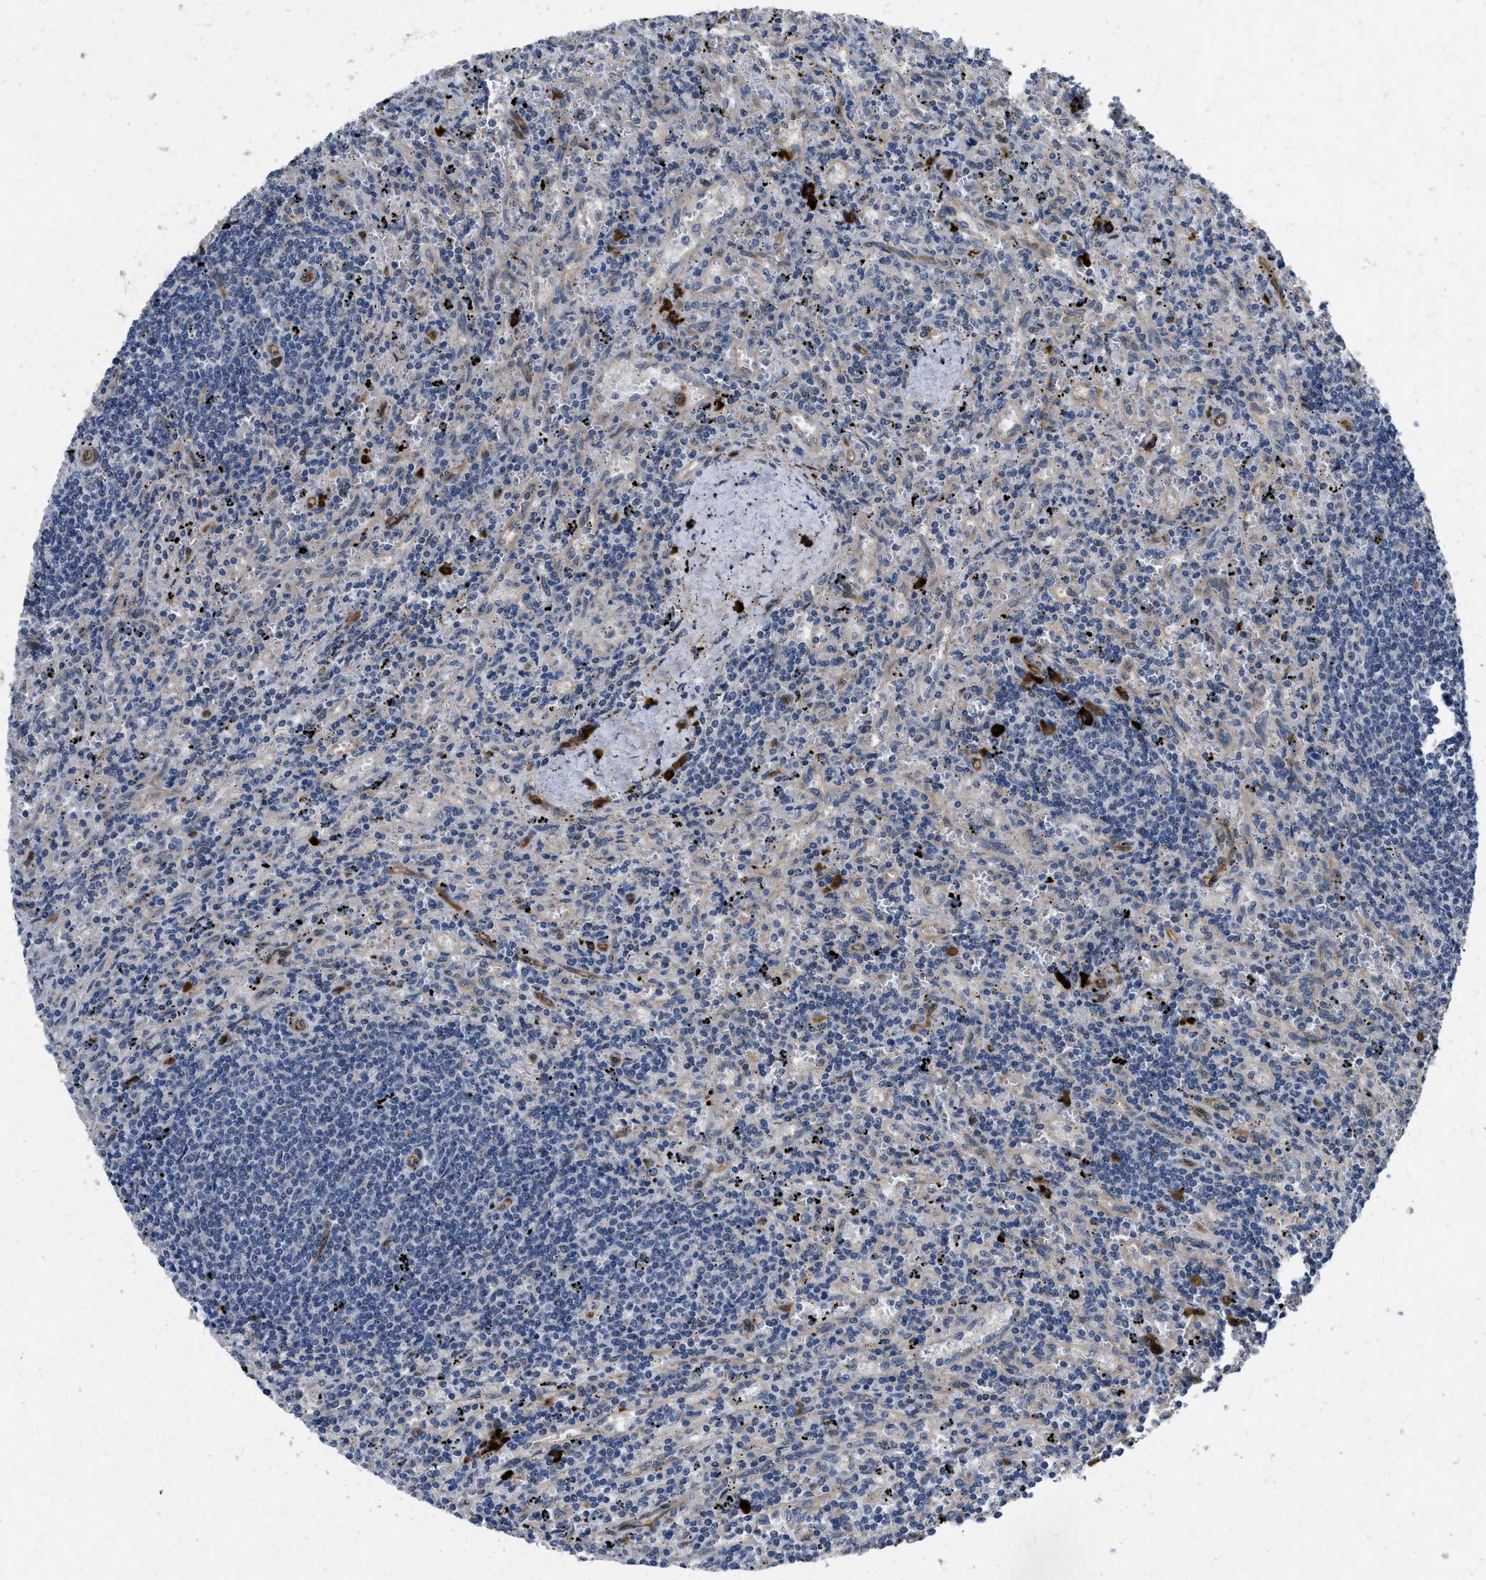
{"staining": {"intensity": "negative", "quantity": "none", "location": "none"}, "tissue": "lymphoma", "cell_type": "Tumor cells", "image_type": "cancer", "snomed": [{"axis": "morphology", "description": "Malignant lymphoma, non-Hodgkin's type, Low grade"}, {"axis": "topography", "description": "Spleen"}], "caption": "A photomicrograph of human low-grade malignant lymphoma, non-Hodgkin's type is negative for staining in tumor cells.", "gene": "HSPA12B", "patient": {"sex": "male", "age": 76}}